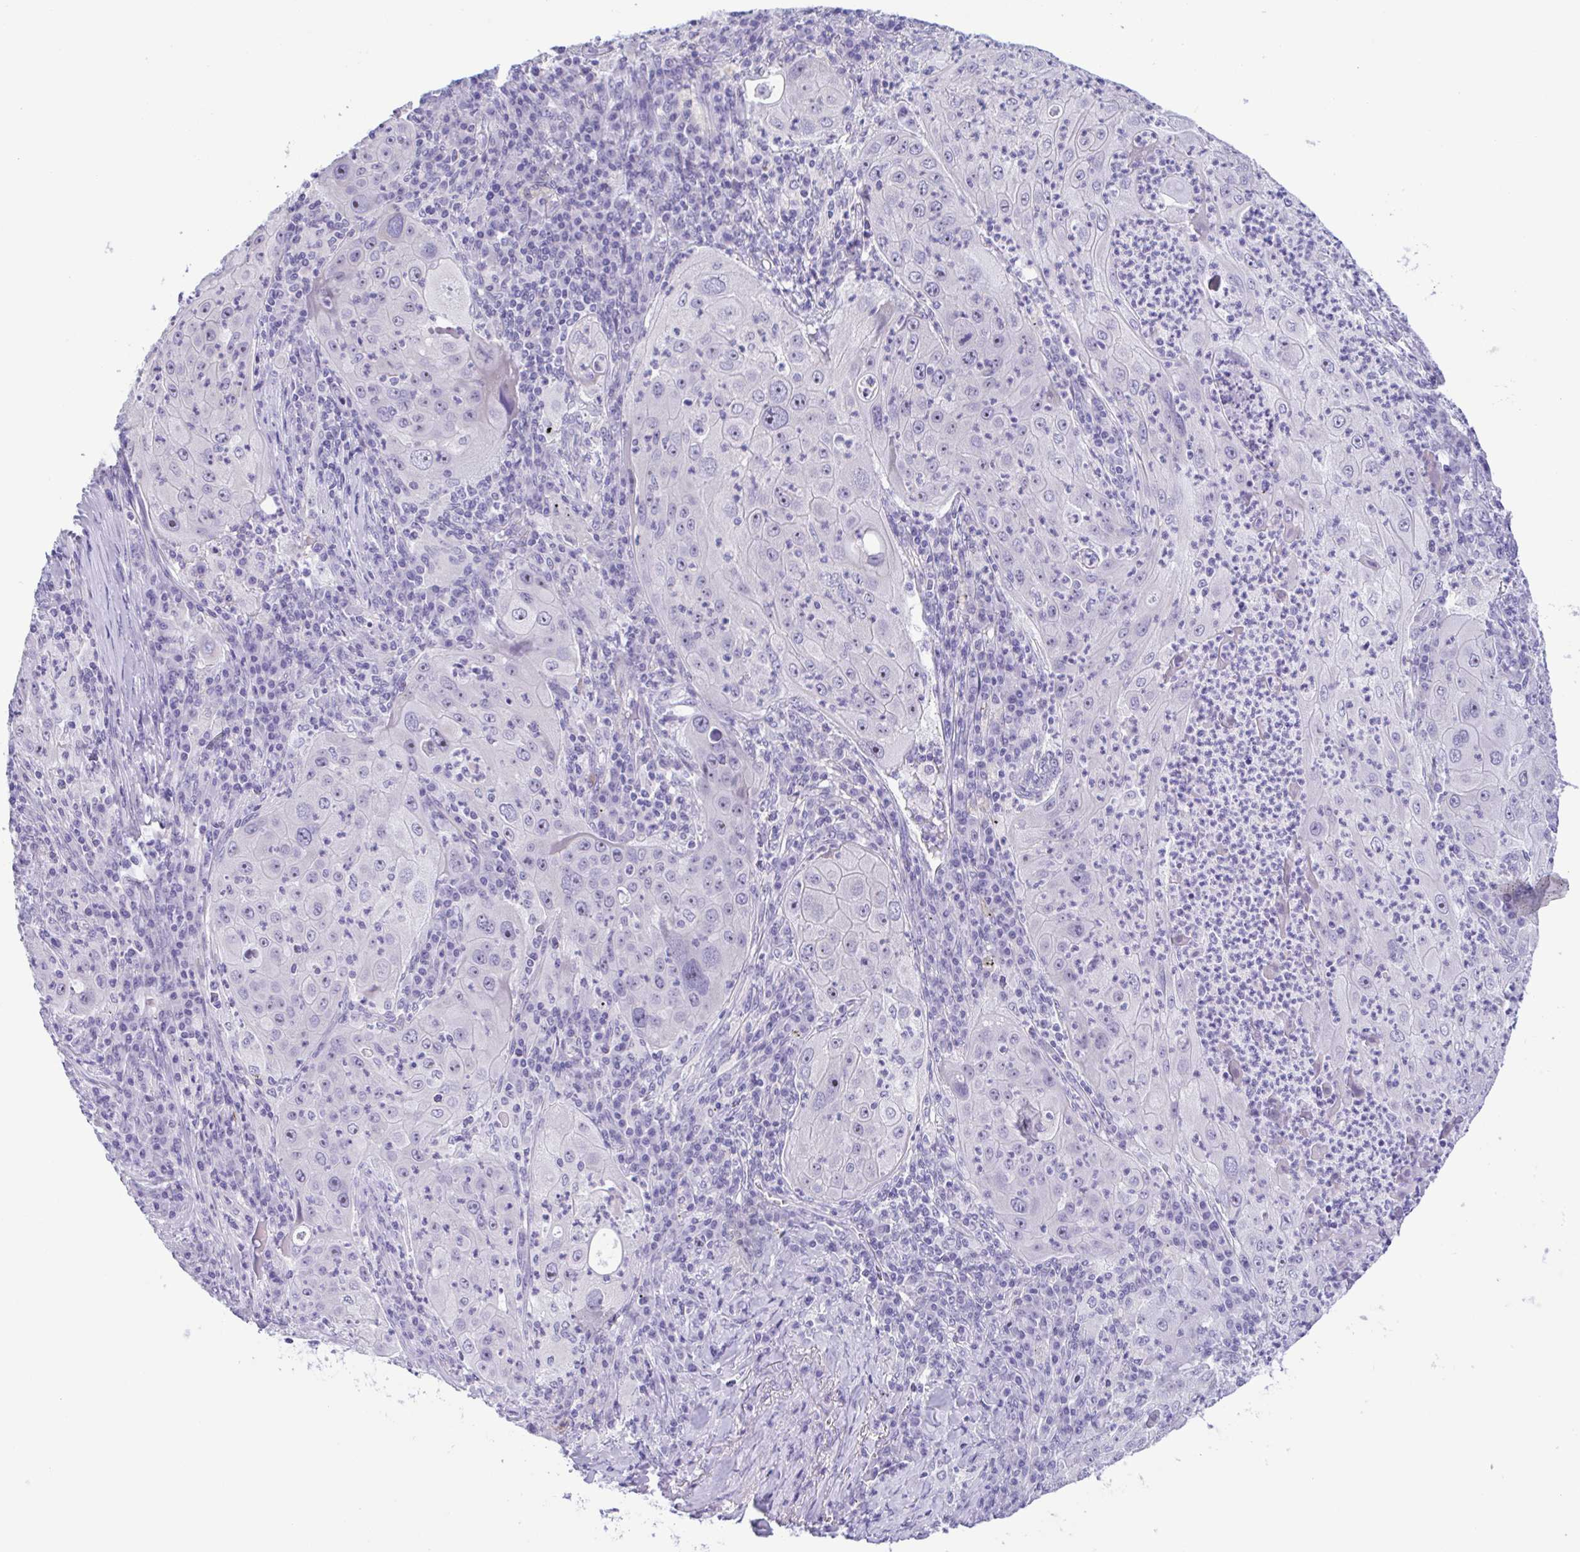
{"staining": {"intensity": "negative", "quantity": "none", "location": "none"}, "tissue": "lung cancer", "cell_type": "Tumor cells", "image_type": "cancer", "snomed": [{"axis": "morphology", "description": "Squamous cell carcinoma, NOS"}, {"axis": "topography", "description": "Lung"}], "caption": "DAB immunohistochemical staining of human lung cancer demonstrates no significant positivity in tumor cells.", "gene": "MYL7", "patient": {"sex": "female", "age": 59}}